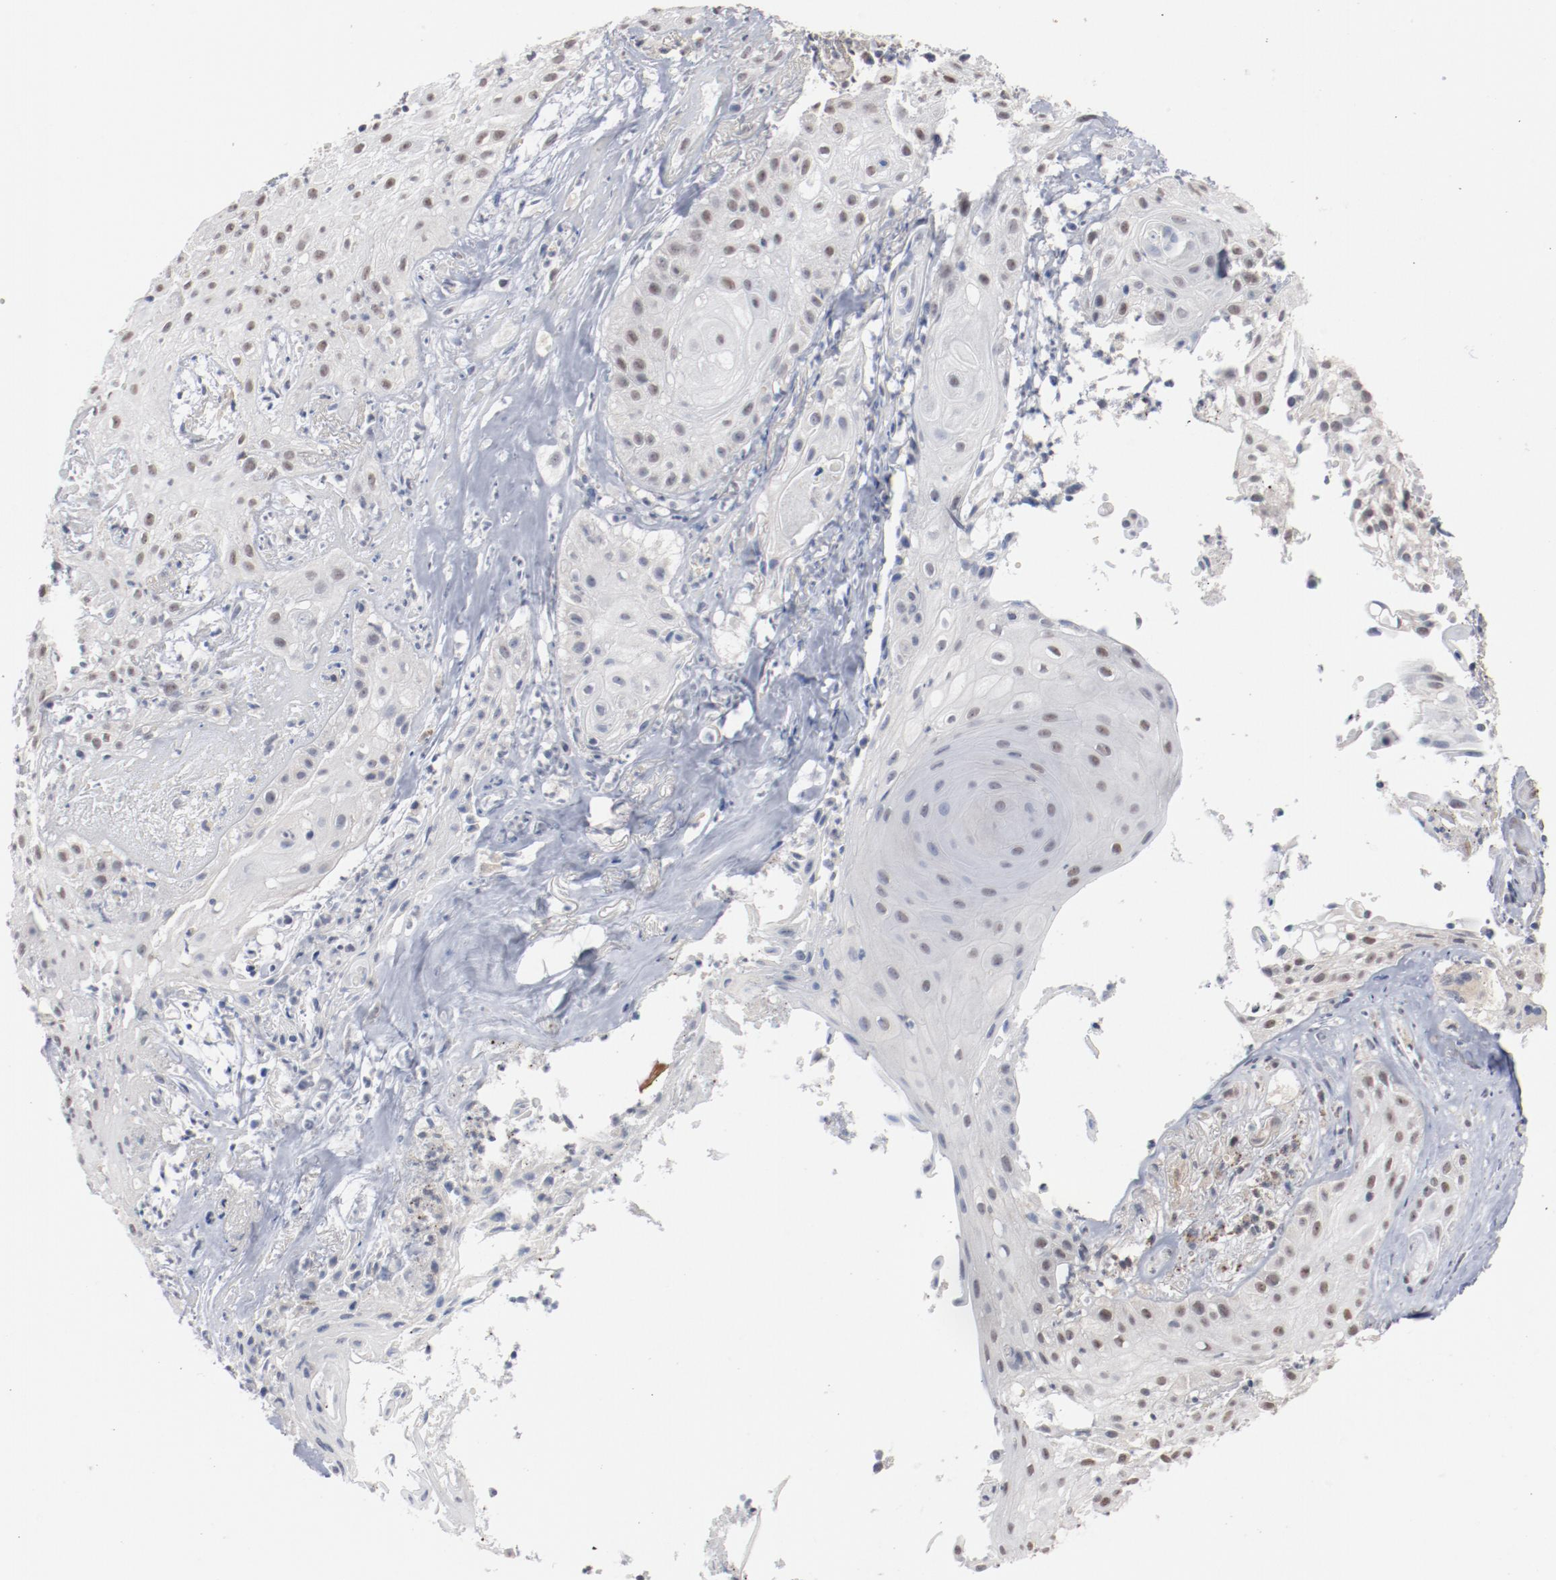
{"staining": {"intensity": "weak", "quantity": "25%-75%", "location": "nuclear"}, "tissue": "skin cancer", "cell_type": "Tumor cells", "image_type": "cancer", "snomed": [{"axis": "morphology", "description": "Squamous cell carcinoma, NOS"}, {"axis": "topography", "description": "Skin"}], "caption": "Skin cancer stained for a protein exhibits weak nuclear positivity in tumor cells.", "gene": "ERICH1", "patient": {"sex": "male", "age": 65}}